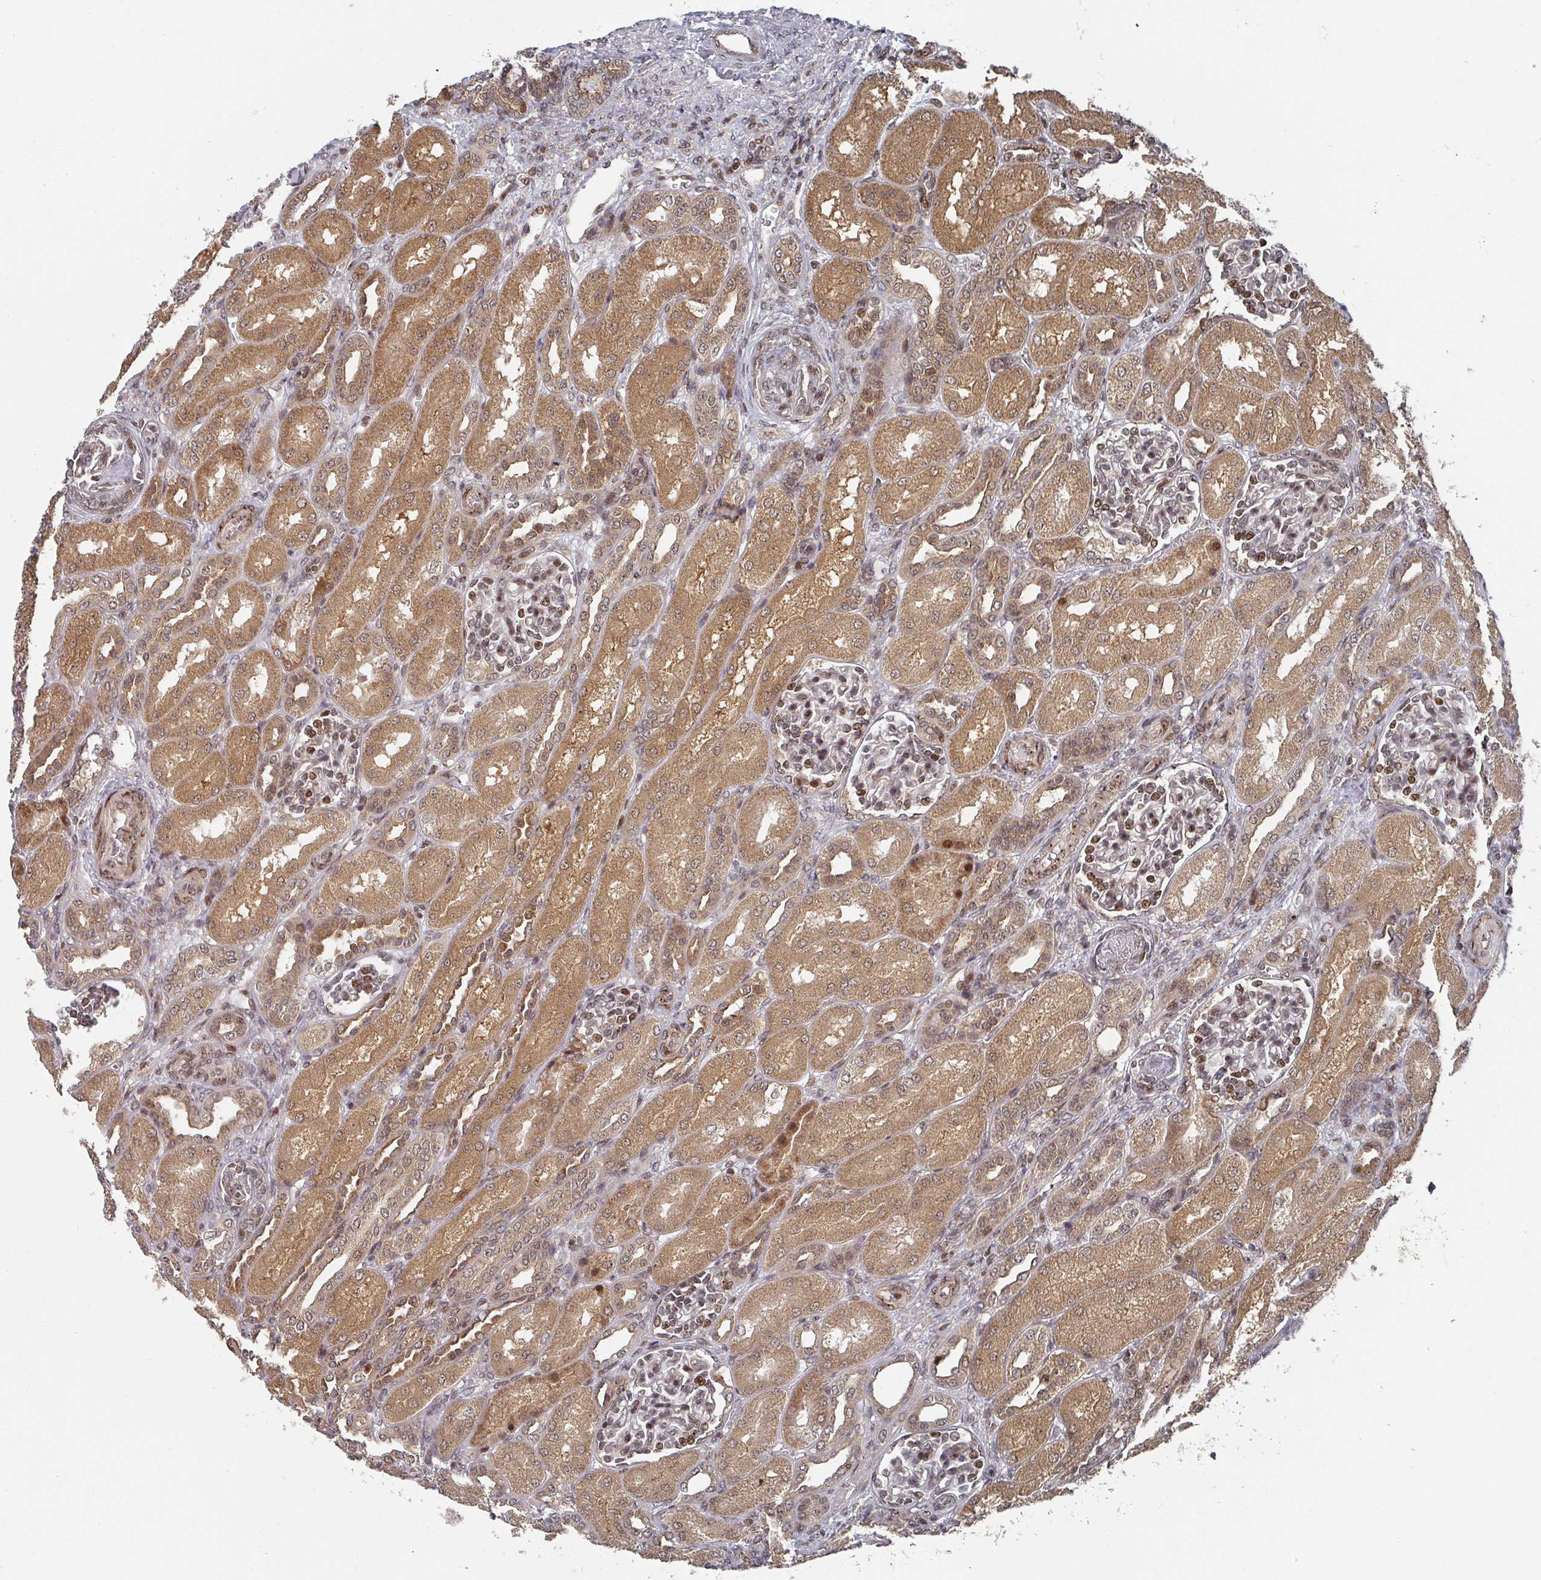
{"staining": {"intensity": "moderate", "quantity": "25%-75%", "location": "nuclear"}, "tissue": "kidney", "cell_type": "Cells in glomeruli", "image_type": "normal", "snomed": [{"axis": "morphology", "description": "Normal tissue, NOS"}, {"axis": "morphology", "description": "Neoplasm, malignant, NOS"}, {"axis": "topography", "description": "Kidney"}], "caption": "Brown immunohistochemical staining in unremarkable human kidney reveals moderate nuclear expression in approximately 25%-75% of cells in glomeruli. The staining was performed using DAB, with brown indicating positive protein expression. Nuclei are stained blue with hematoxylin.", "gene": "KIF1C", "patient": {"sex": "female", "age": 1}}